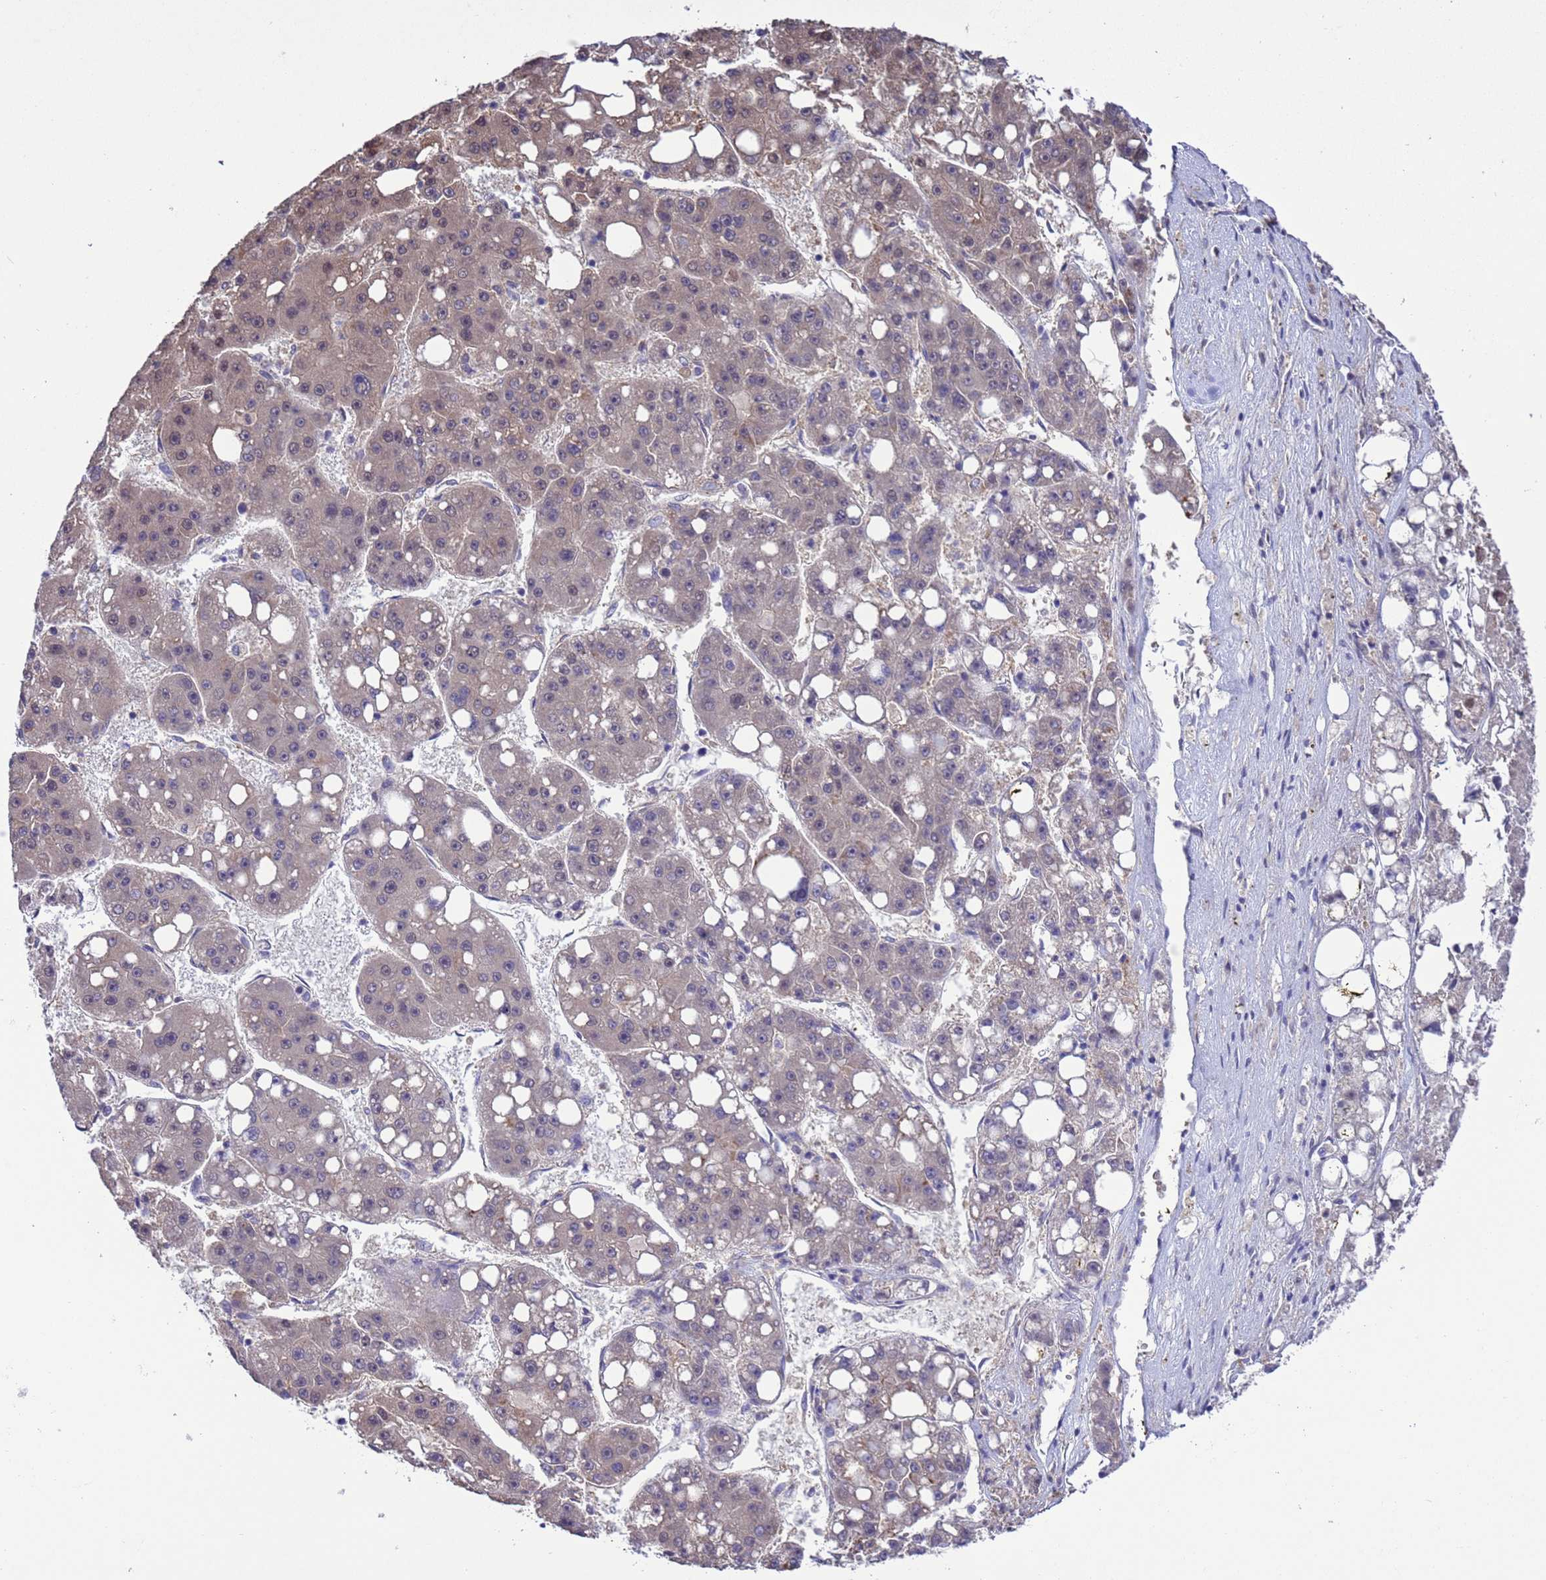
{"staining": {"intensity": "negative", "quantity": "none", "location": "none"}, "tissue": "liver cancer", "cell_type": "Tumor cells", "image_type": "cancer", "snomed": [{"axis": "morphology", "description": "Carcinoma, Hepatocellular, NOS"}, {"axis": "topography", "description": "Liver"}], "caption": "A high-resolution histopathology image shows IHC staining of hepatocellular carcinoma (liver), which reveals no significant expression in tumor cells.", "gene": "ZFP69B", "patient": {"sex": "female", "age": 61}}